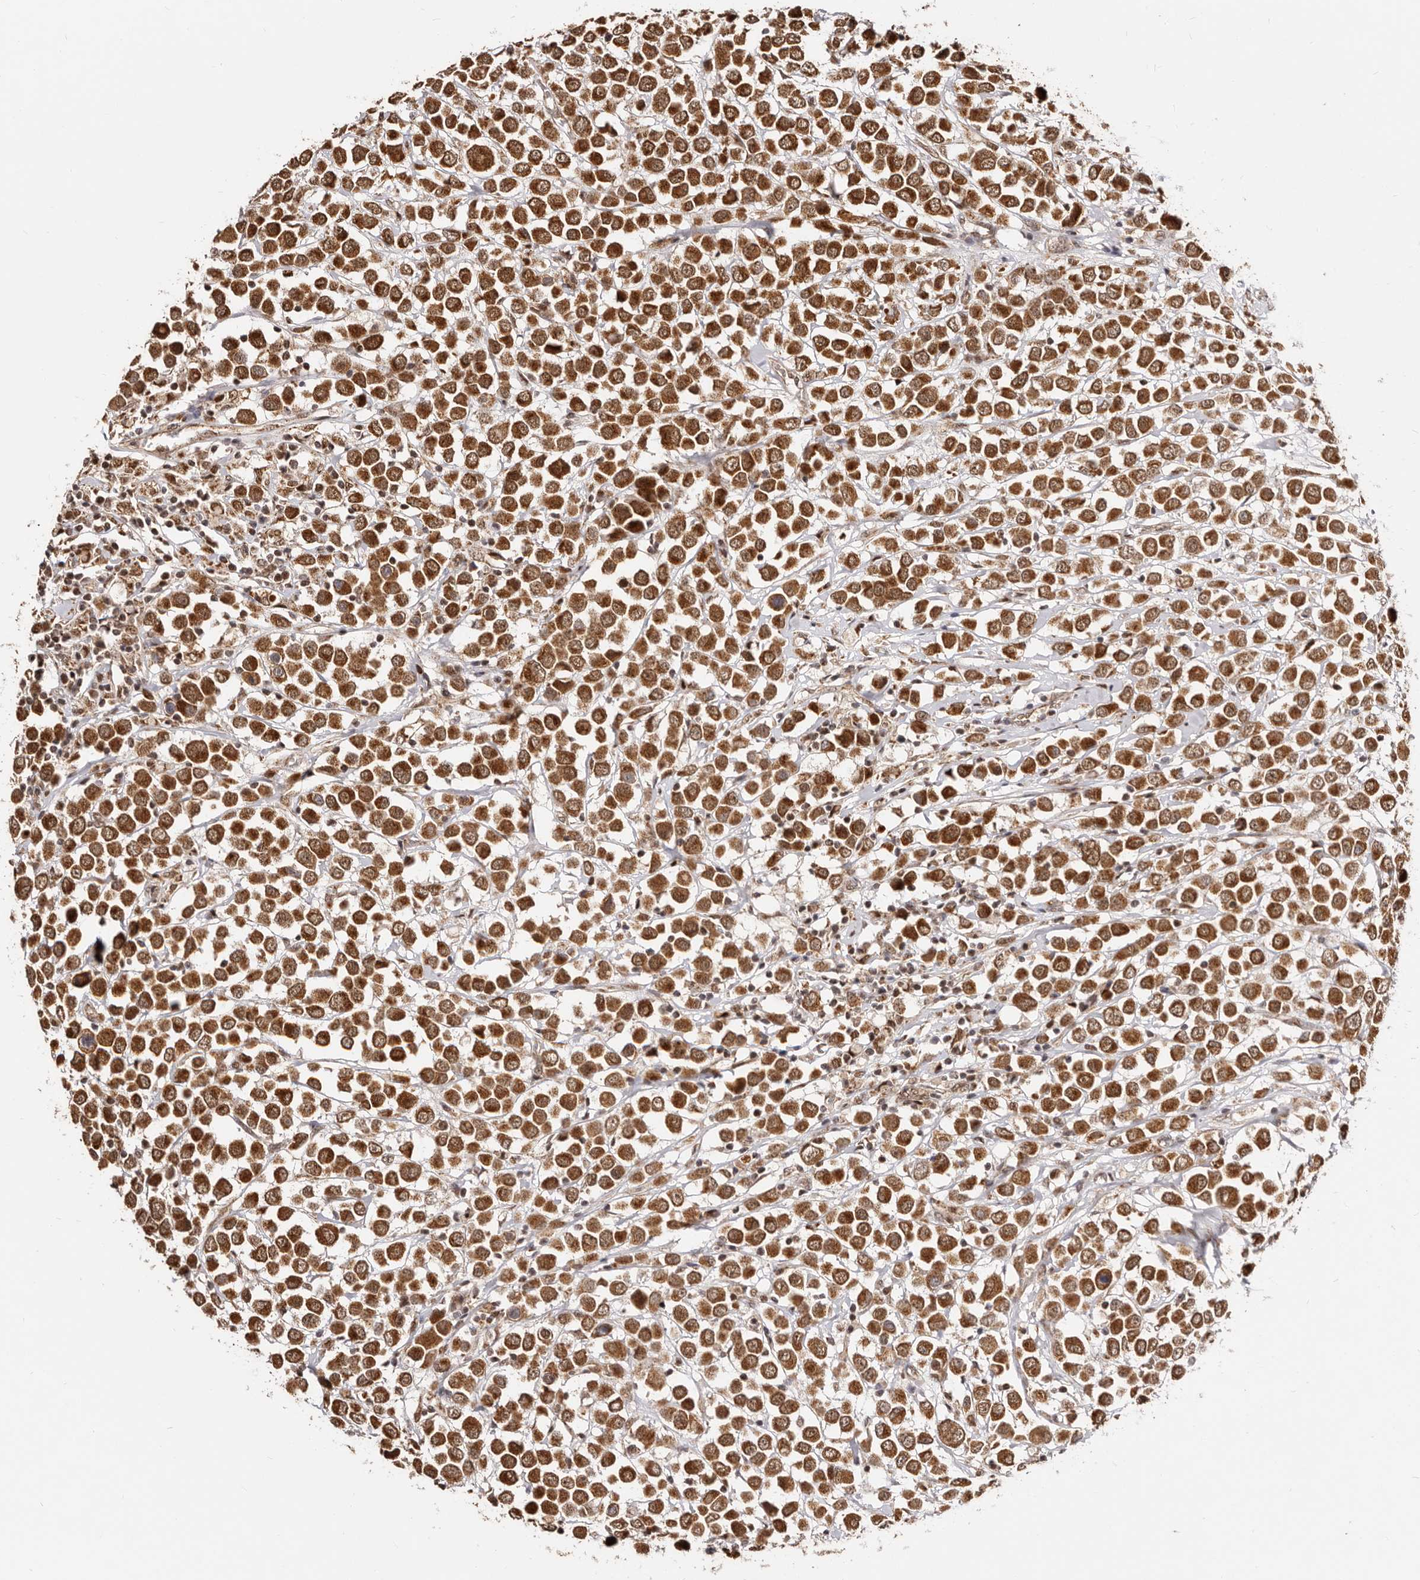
{"staining": {"intensity": "strong", "quantity": ">75%", "location": "cytoplasmic/membranous,nuclear"}, "tissue": "breast cancer", "cell_type": "Tumor cells", "image_type": "cancer", "snomed": [{"axis": "morphology", "description": "Duct carcinoma"}, {"axis": "topography", "description": "Breast"}], "caption": "Breast intraductal carcinoma stained for a protein reveals strong cytoplasmic/membranous and nuclear positivity in tumor cells.", "gene": "SEC14L1", "patient": {"sex": "female", "age": 61}}